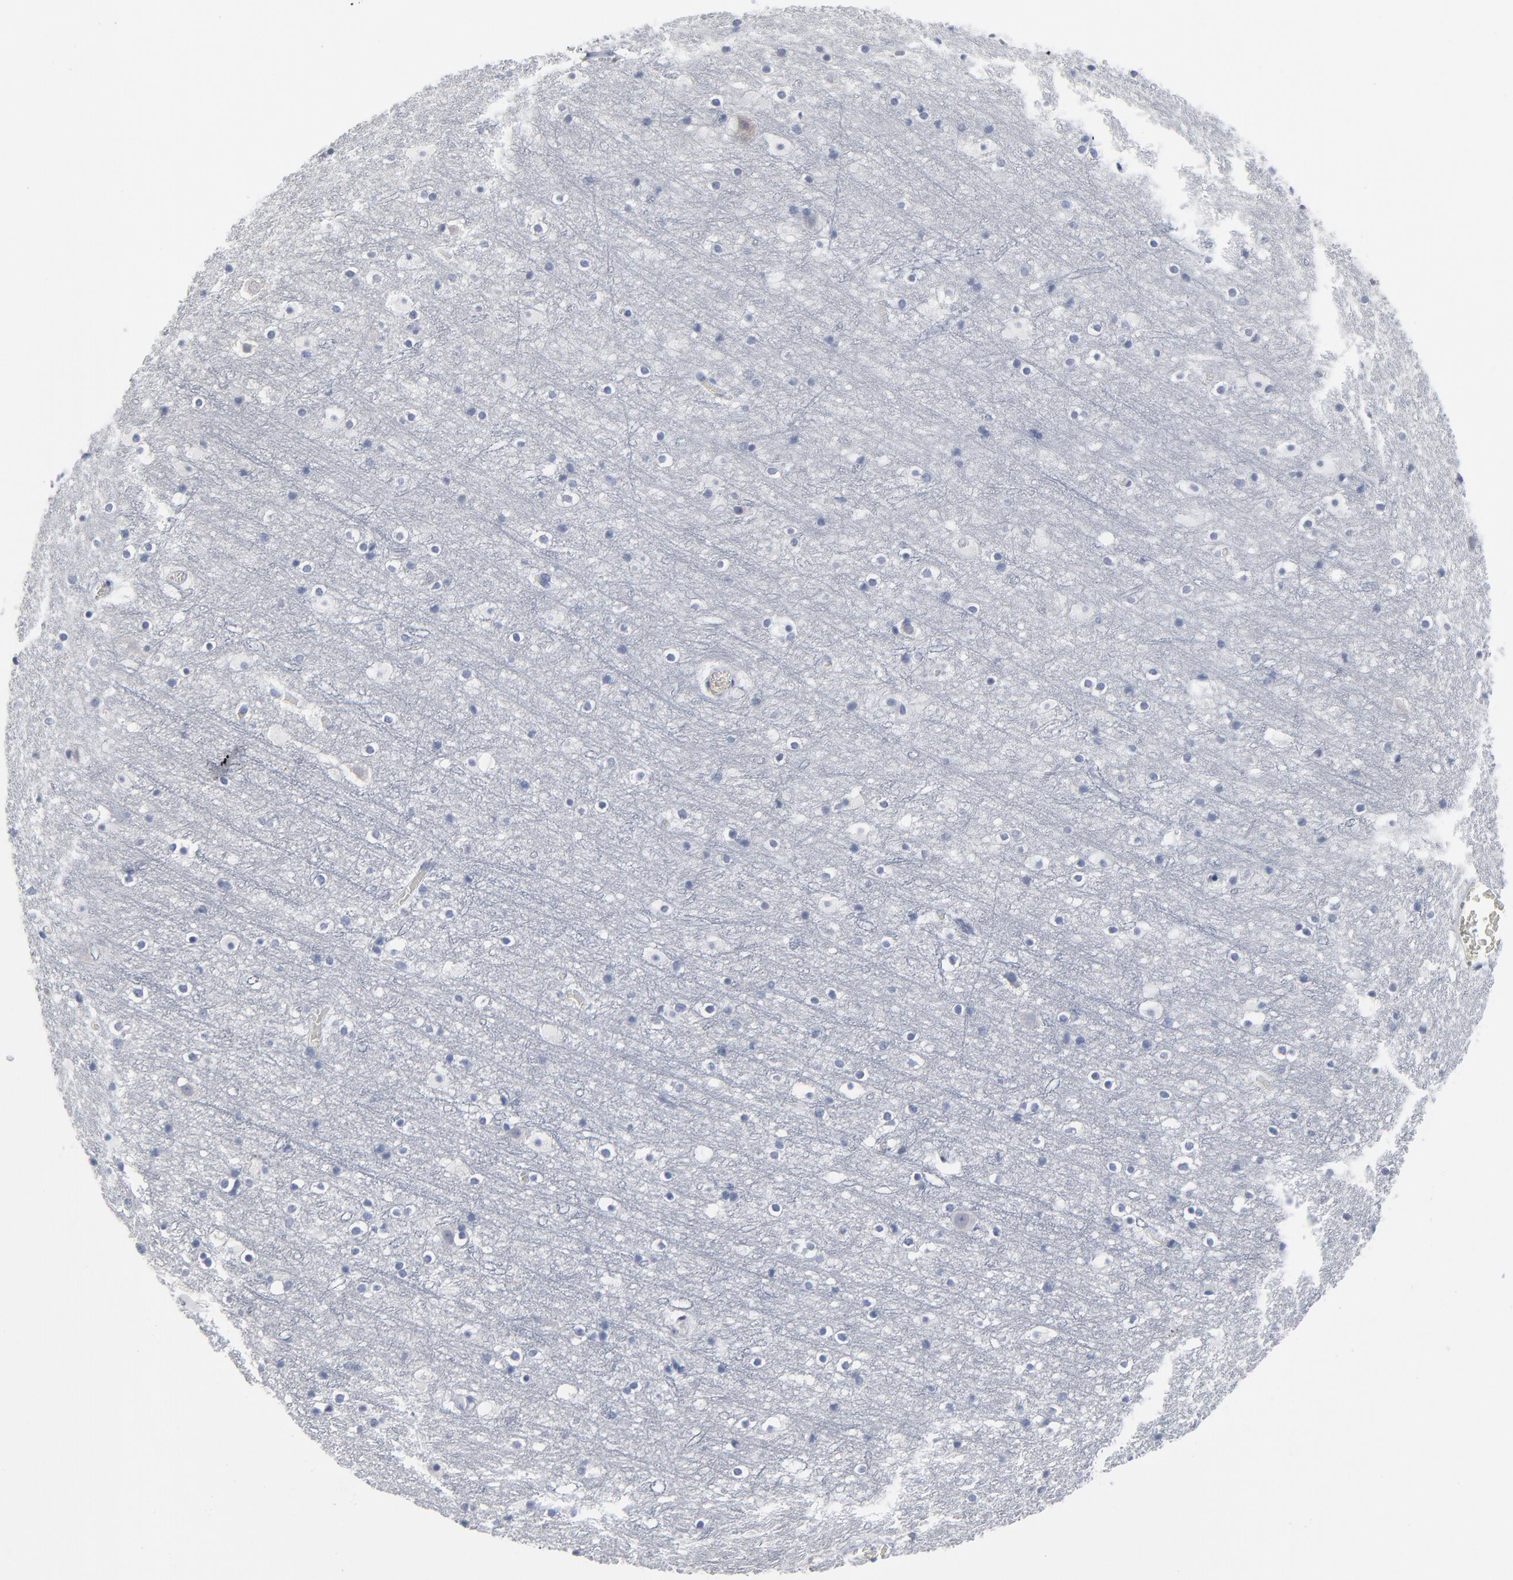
{"staining": {"intensity": "negative", "quantity": "none", "location": "none"}, "tissue": "cerebral cortex", "cell_type": "Endothelial cells", "image_type": "normal", "snomed": [{"axis": "morphology", "description": "Normal tissue, NOS"}, {"axis": "topography", "description": "Cerebral cortex"}], "caption": "Image shows no protein positivity in endothelial cells of unremarkable cerebral cortex.", "gene": "PAGE1", "patient": {"sex": "male", "age": 45}}